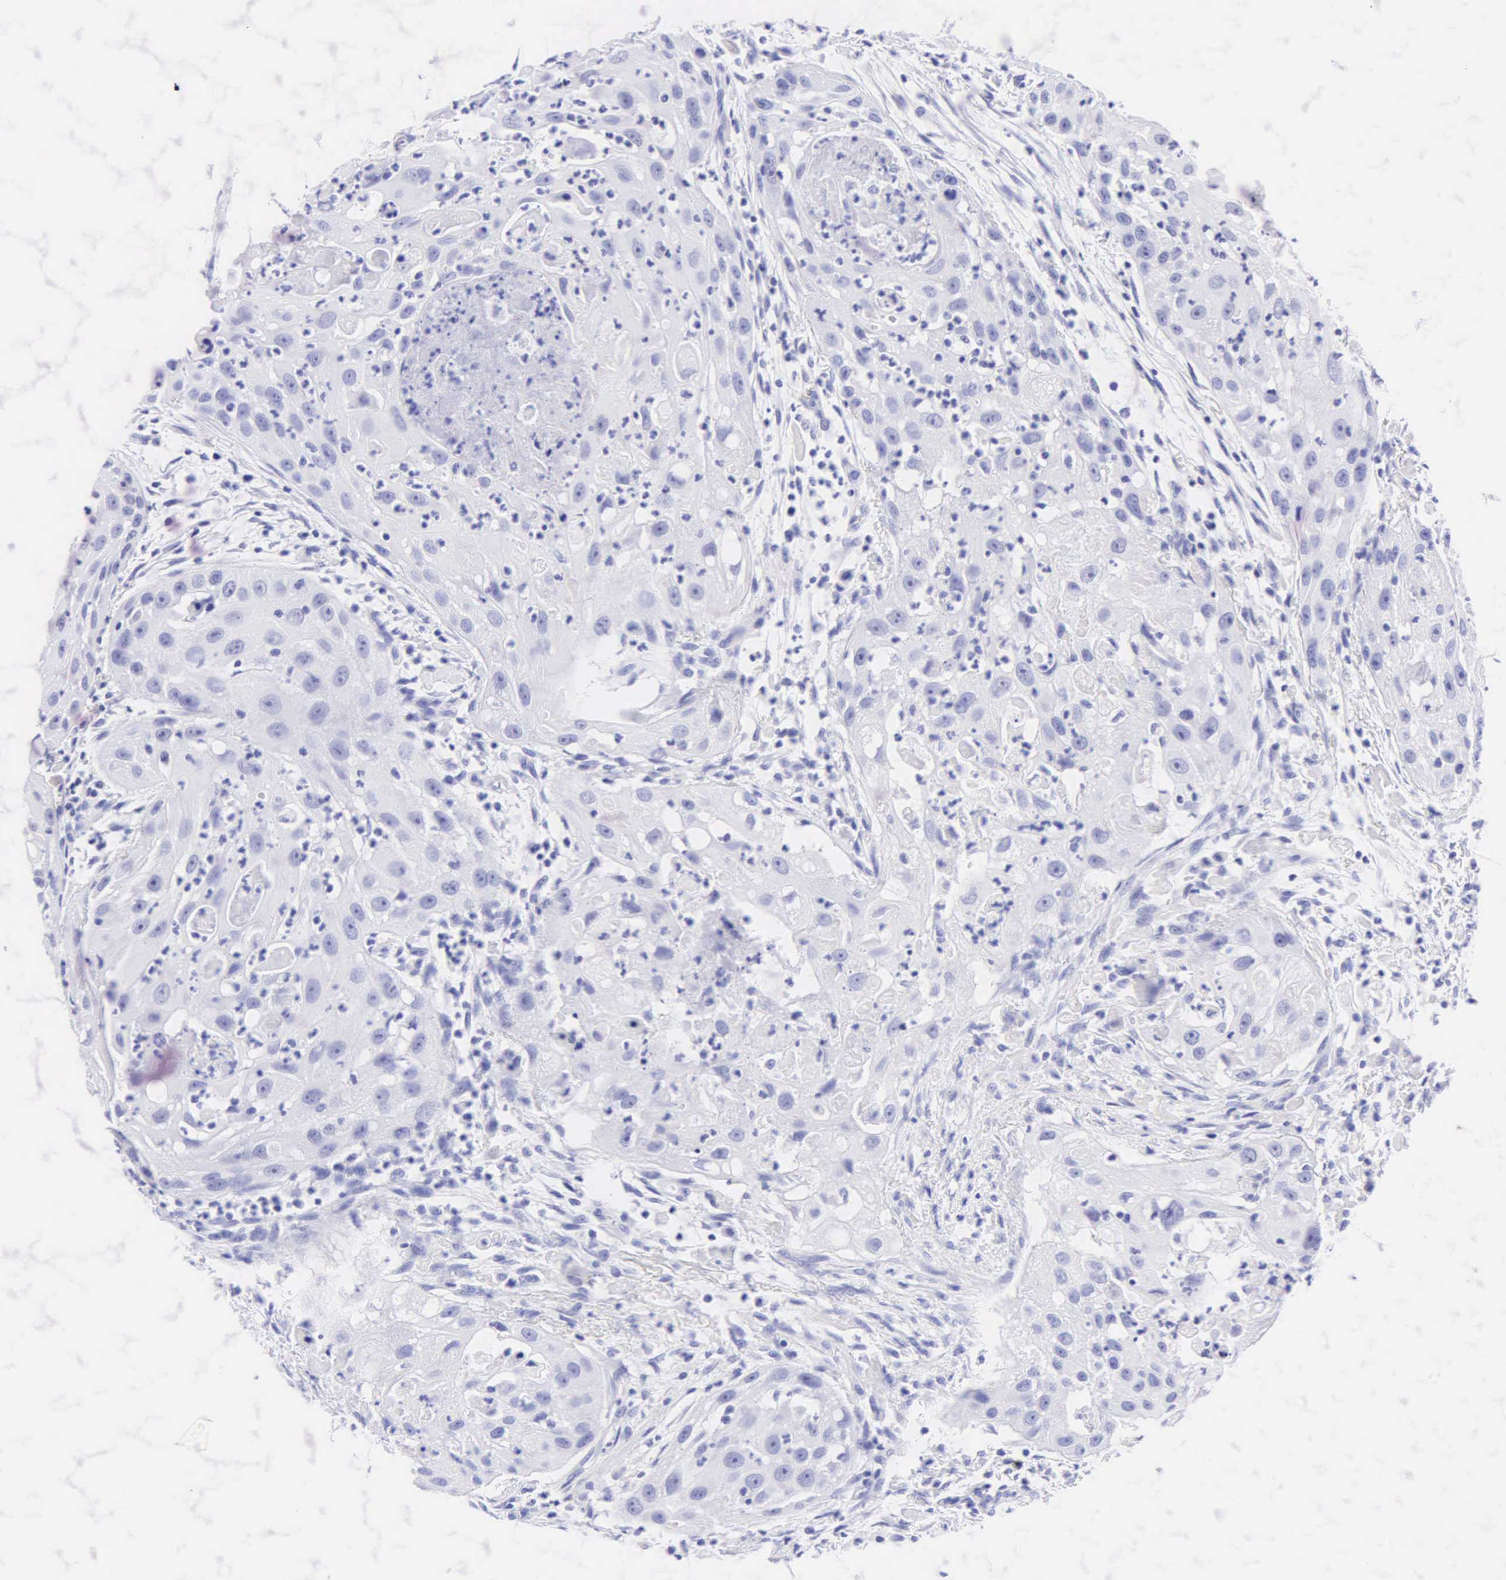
{"staining": {"intensity": "negative", "quantity": "none", "location": "none"}, "tissue": "head and neck cancer", "cell_type": "Tumor cells", "image_type": "cancer", "snomed": [{"axis": "morphology", "description": "Squamous cell carcinoma, NOS"}, {"axis": "topography", "description": "Head-Neck"}], "caption": "A histopathology image of head and neck cancer stained for a protein reveals no brown staining in tumor cells.", "gene": "KRT20", "patient": {"sex": "male", "age": 64}}